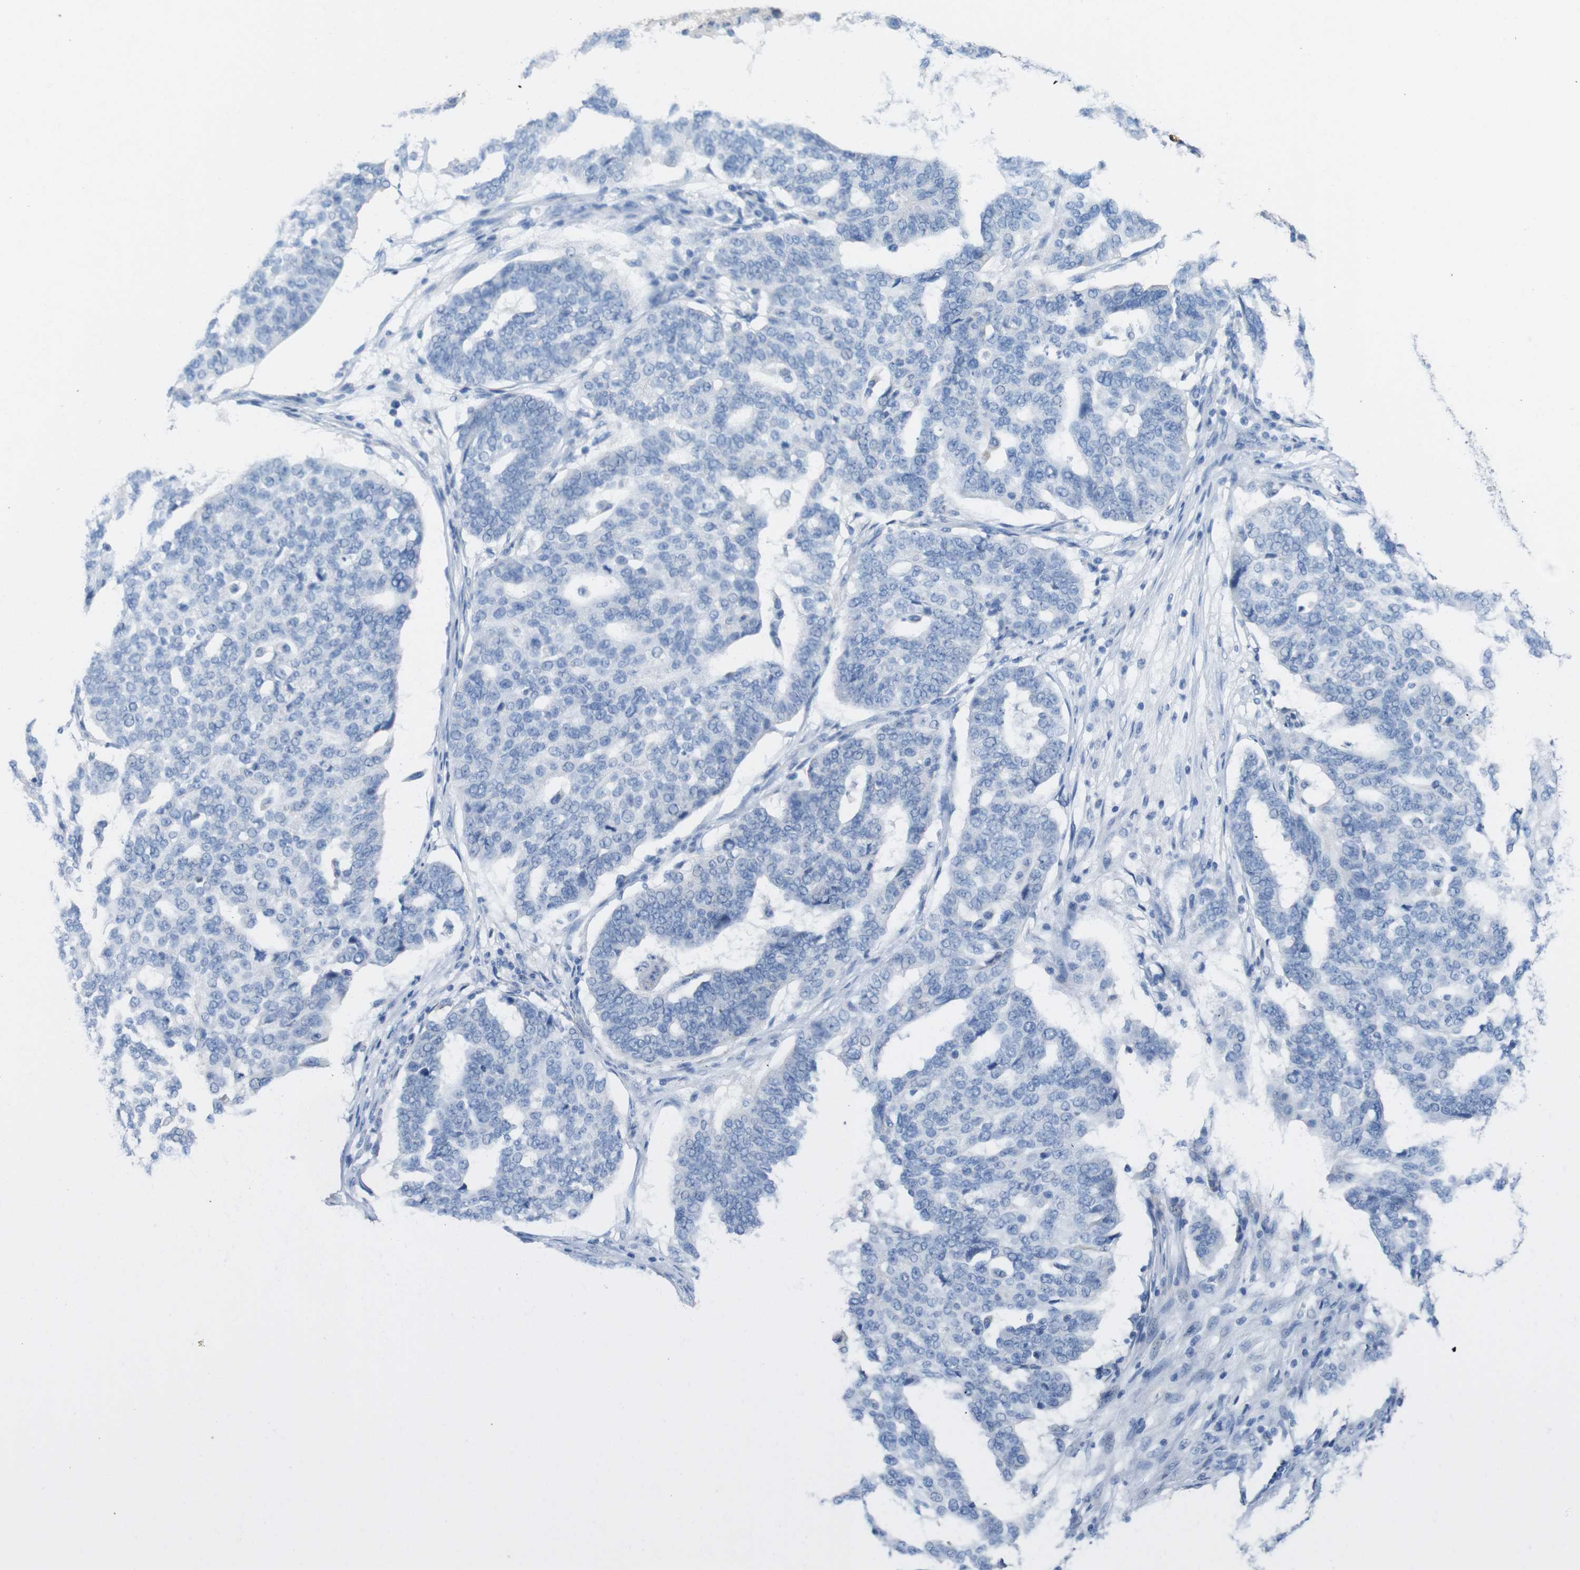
{"staining": {"intensity": "negative", "quantity": "none", "location": "none"}, "tissue": "ovarian cancer", "cell_type": "Tumor cells", "image_type": "cancer", "snomed": [{"axis": "morphology", "description": "Cystadenocarcinoma, serous, NOS"}, {"axis": "topography", "description": "Ovary"}], "caption": "A histopathology image of serous cystadenocarcinoma (ovarian) stained for a protein shows no brown staining in tumor cells.", "gene": "LAG3", "patient": {"sex": "female", "age": 59}}